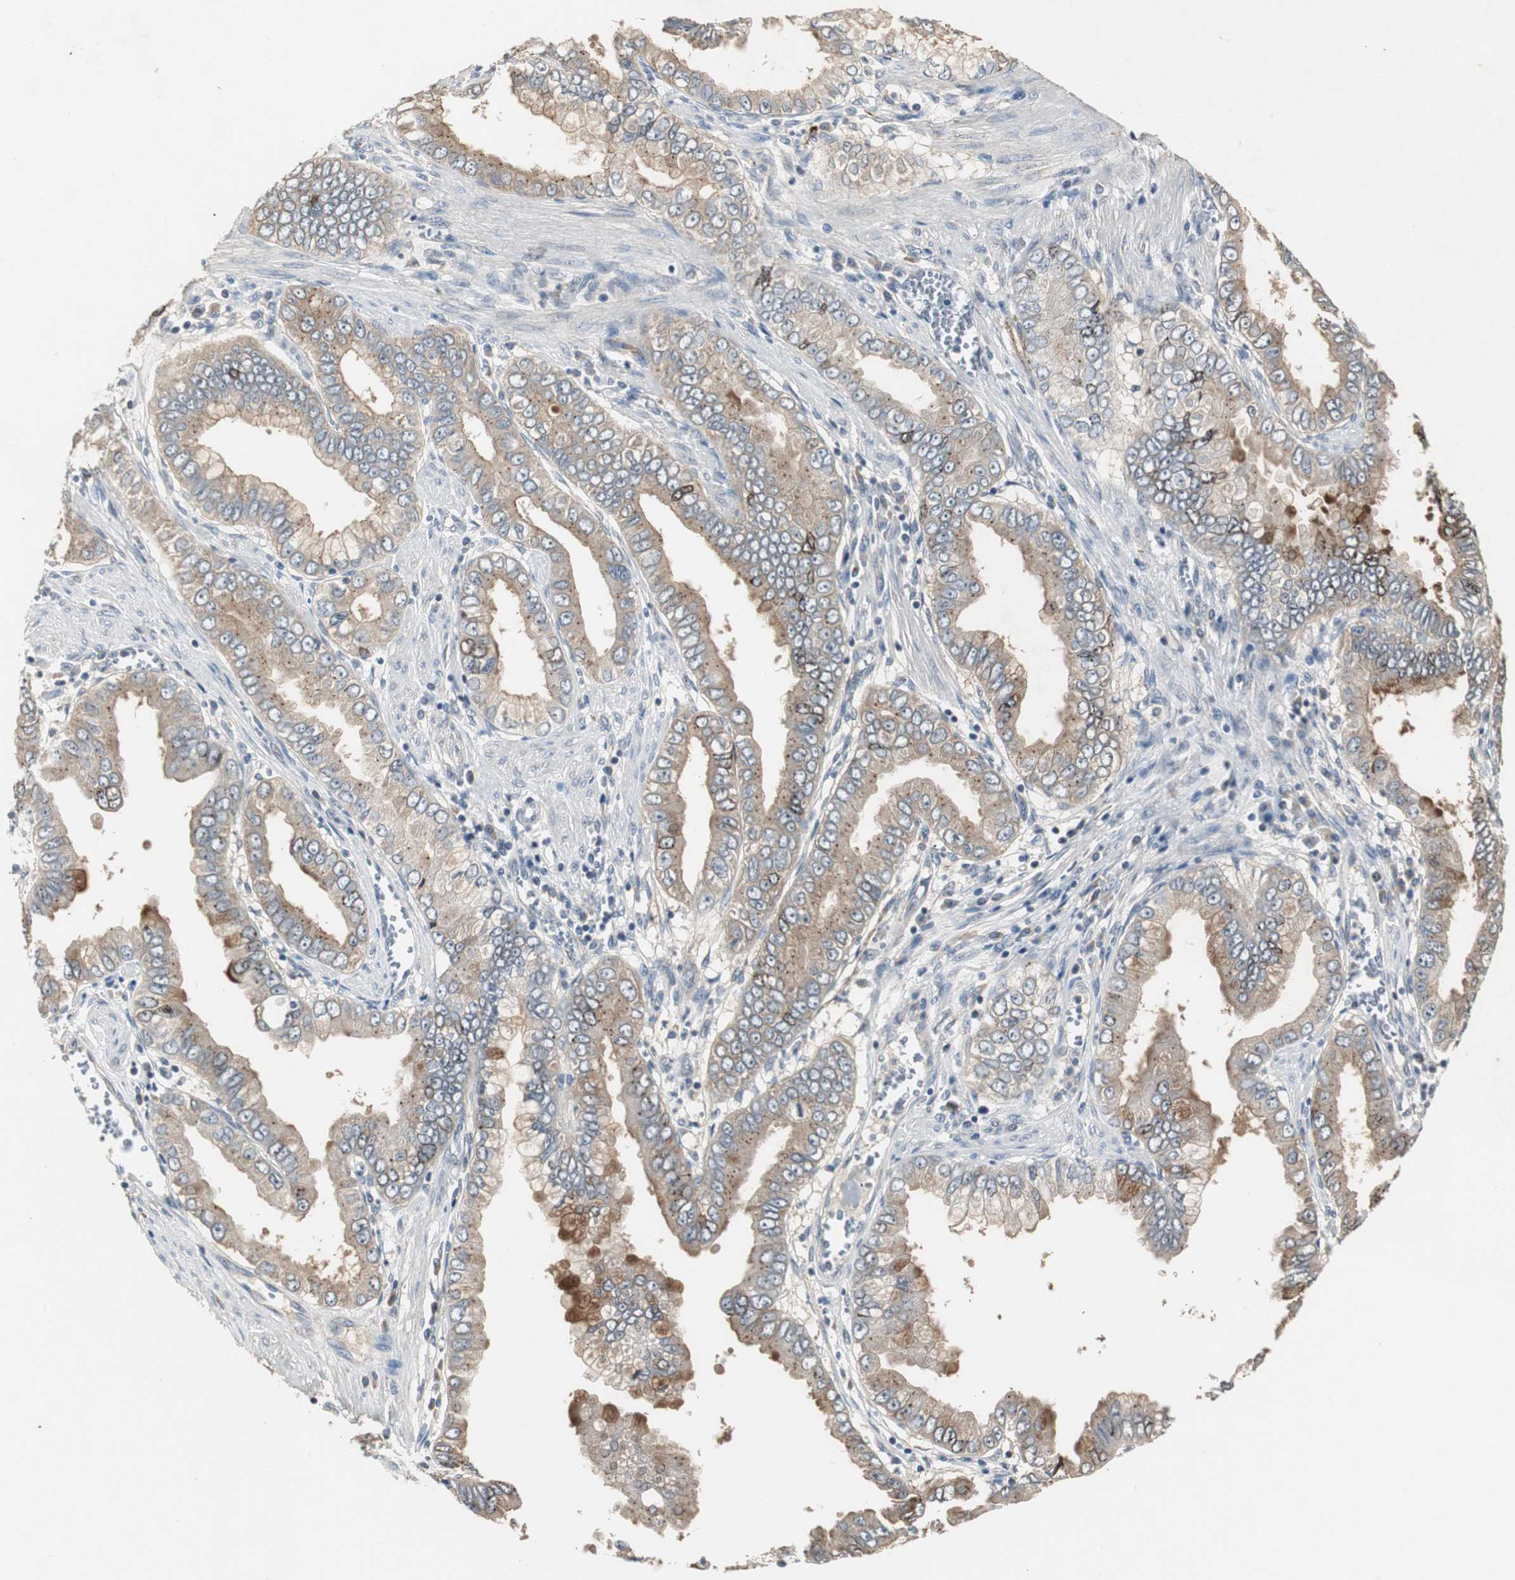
{"staining": {"intensity": "weak", "quantity": ">75%", "location": "cytoplasmic/membranous"}, "tissue": "pancreatic cancer", "cell_type": "Tumor cells", "image_type": "cancer", "snomed": [{"axis": "morphology", "description": "Normal tissue, NOS"}, {"axis": "topography", "description": "Lymph node"}], "caption": "Immunohistochemical staining of human pancreatic cancer displays weak cytoplasmic/membranous protein positivity in about >75% of tumor cells. (DAB (3,3'-diaminobenzidine) = brown stain, brightfield microscopy at high magnification).", "gene": "PTPRN2", "patient": {"sex": "male", "age": 50}}